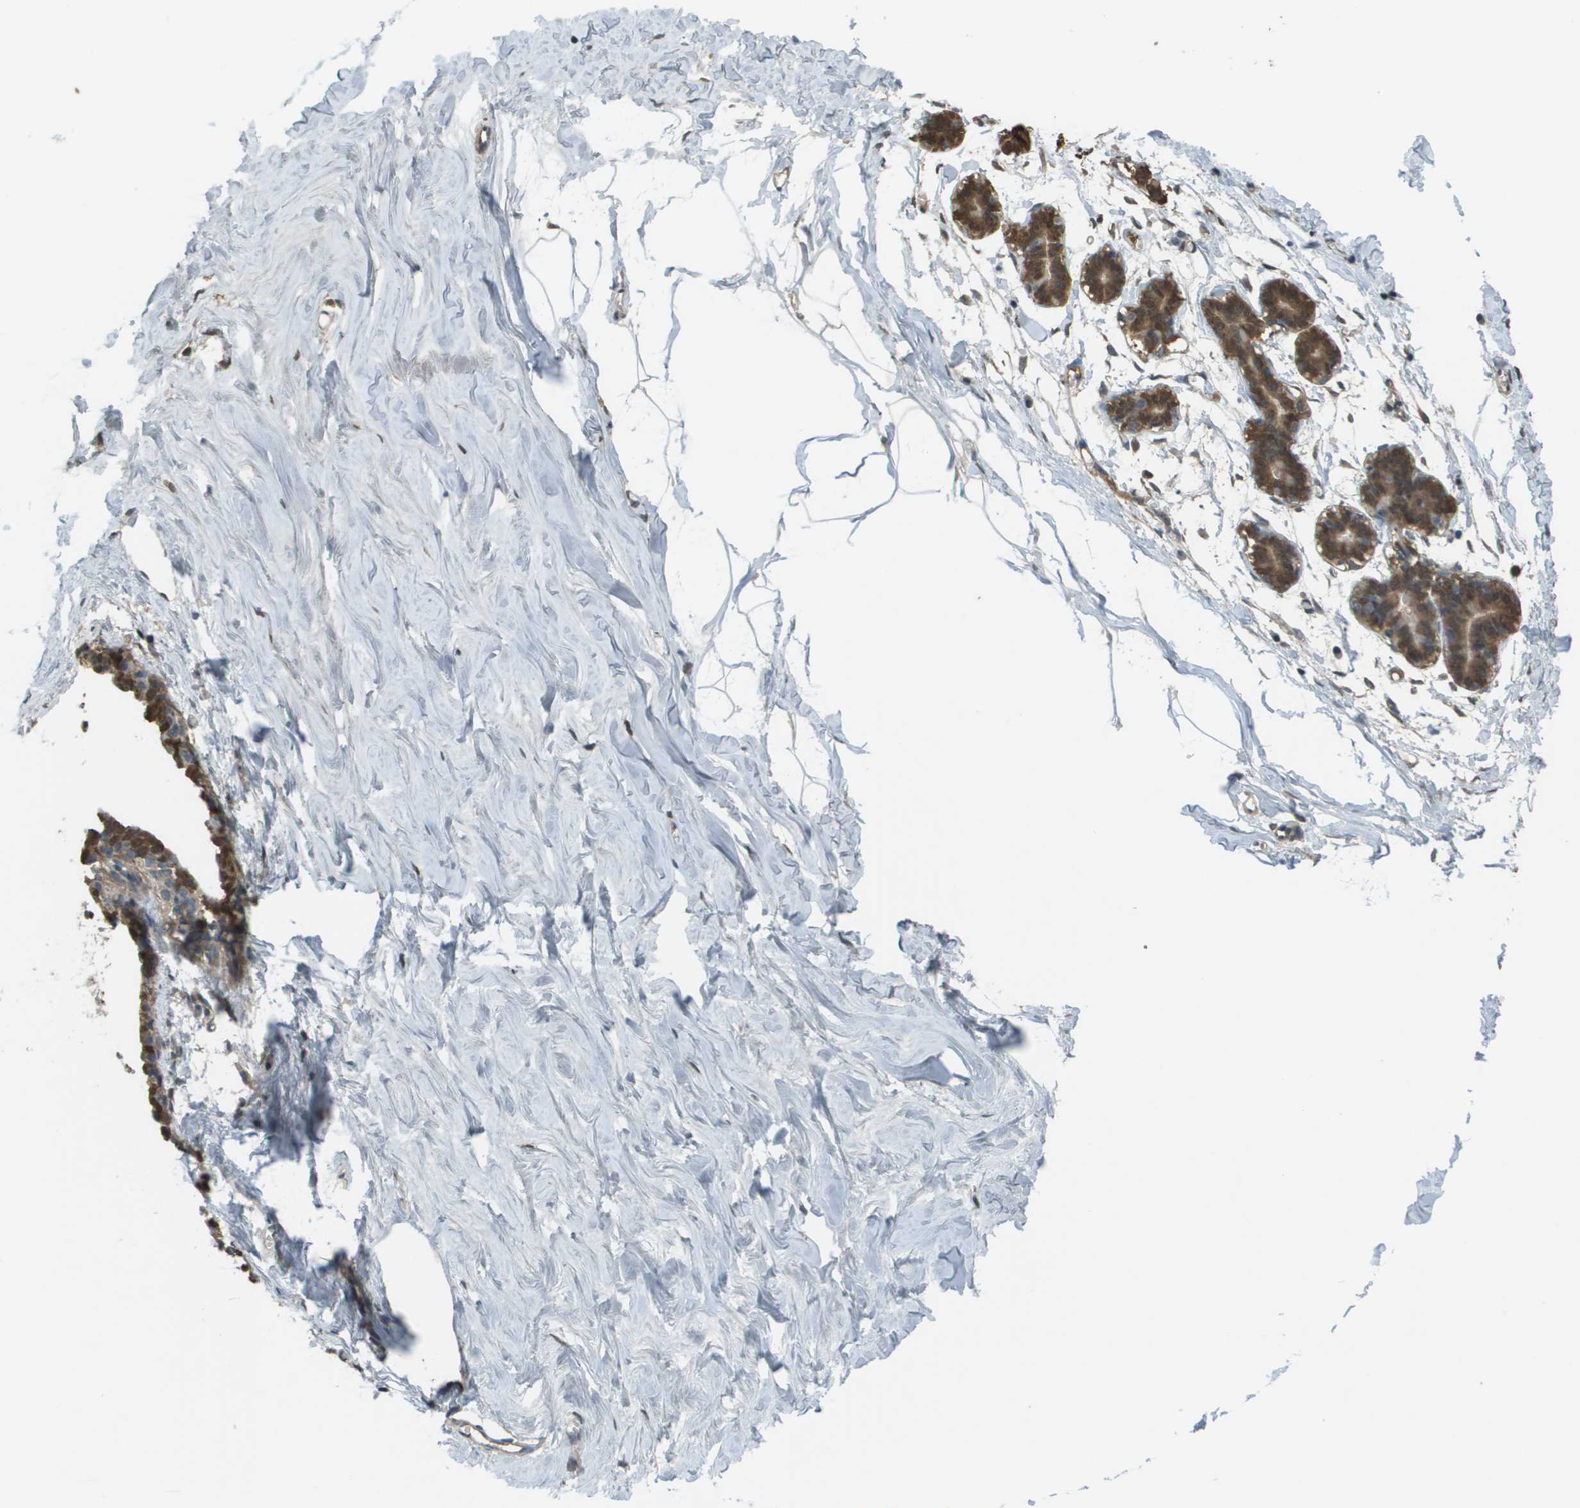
{"staining": {"intensity": "negative", "quantity": "none", "location": "none"}, "tissue": "breast", "cell_type": "Adipocytes", "image_type": "normal", "snomed": [{"axis": "morphology", "description": "Normal tissue, NOS"}, {"axis": "topography", "description": "Breast"}], "caption": "The photomicrograph reveals no significant expression in adipocytes of breast.", "gene": "NDRG2", "patient": {"sex": "female", "age": 27}}